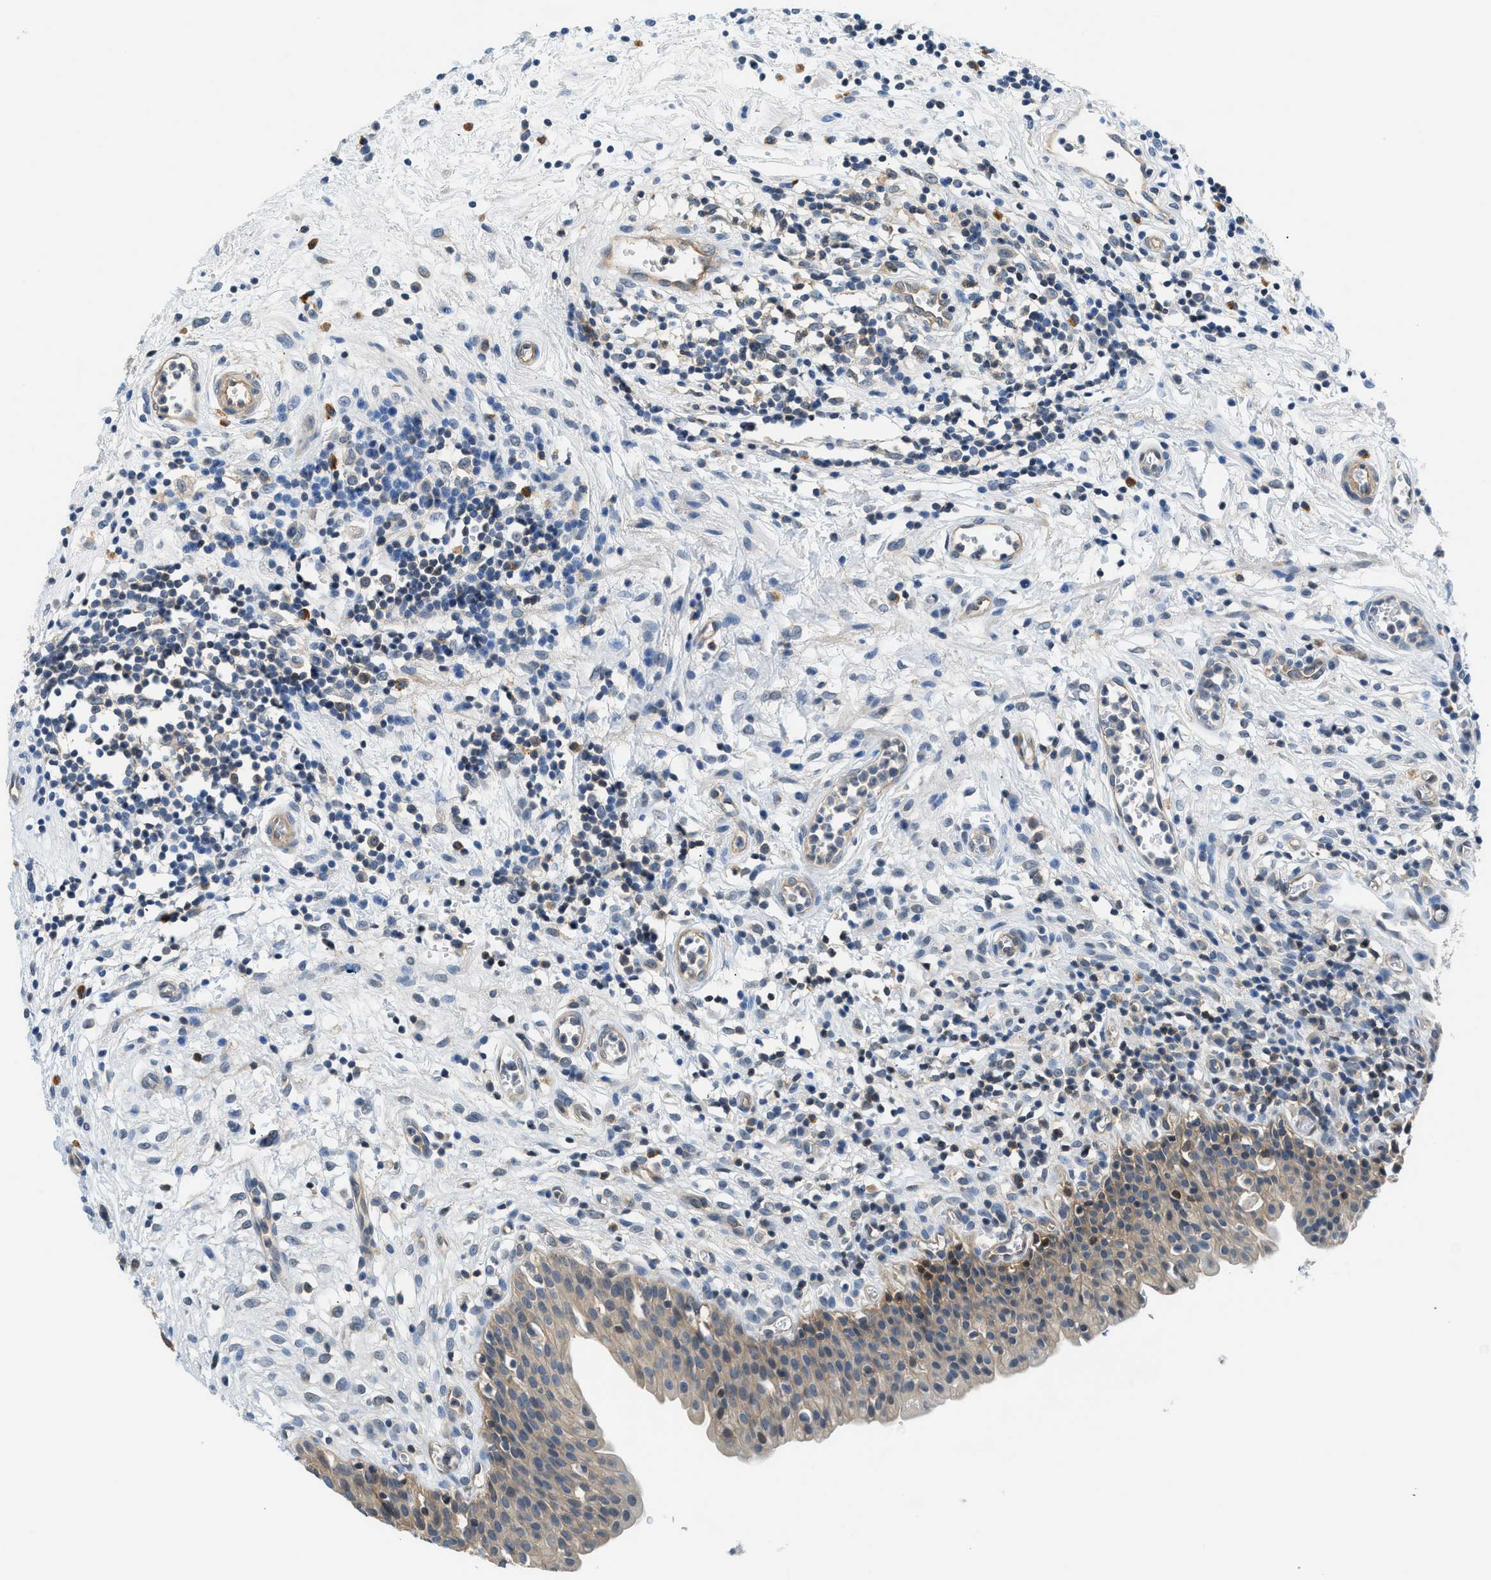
{"staining": {"intensity": "moderate", "quantity": ">75%", "location": "cytoplasmic/membranous"}, "tissue": "urinary bladder", "cell_type": "Urothelial cells", "image_type": "normal", "snomed": [{"axis": "morphology", "description": "Normal tissue, NOS"}, {"axis": "topography", "description": "Urinary bladder"}], "caption": "Normal urinary bladder displays moderate cytoplasmic/membranous positivity in approximately >75% of urothelial cells (DAB IHC with brightfield microscopy, high magnification)..", "gene": "CBLB", "patient": {"sex": "male", "age": 37}}